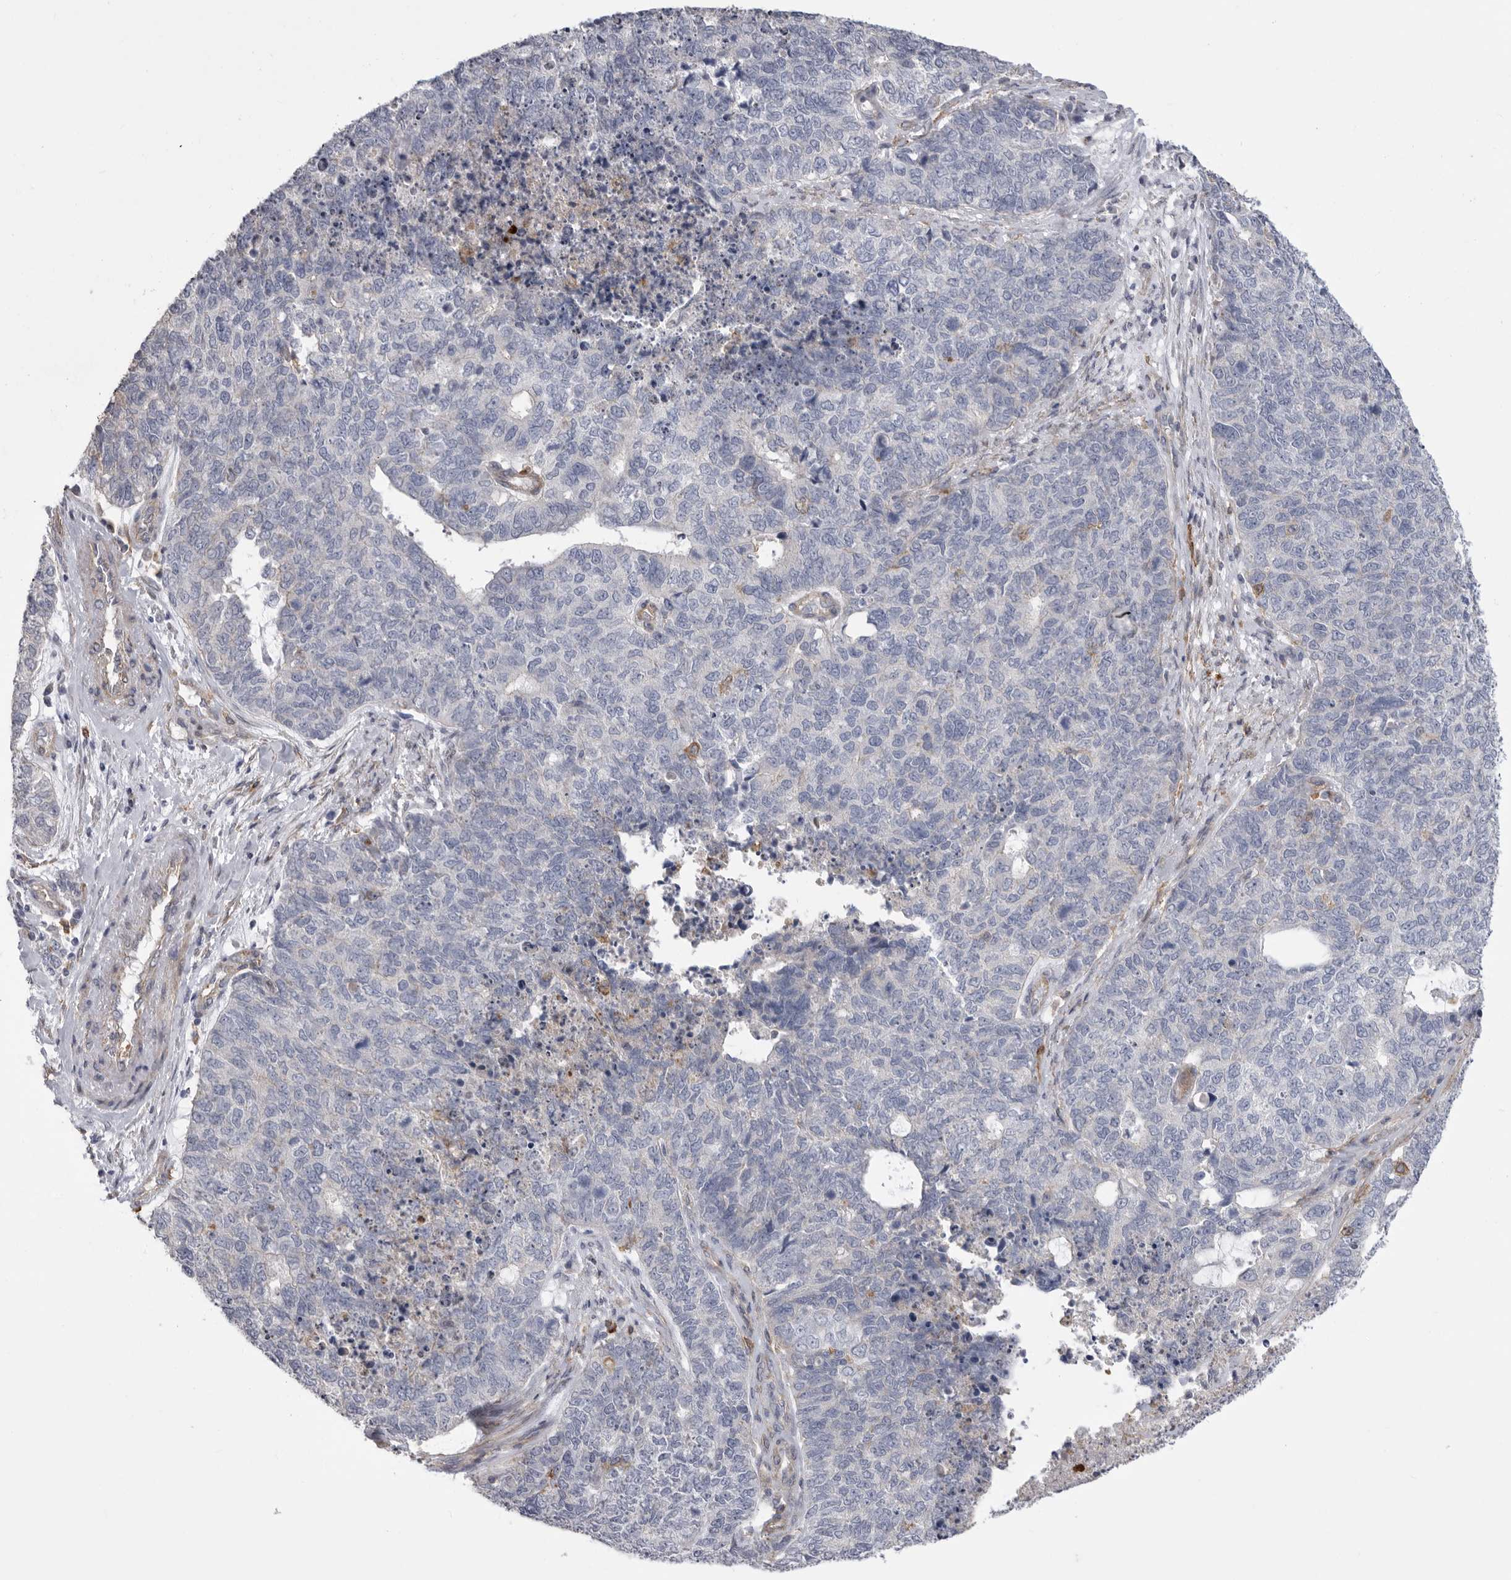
{"staining": {"intensity": "negative", "quantity": "none", "location": "none"}, "tissue": "cervical cancer", "cell_type": "Tumor cells", "image_type": "cancer", "snomed": [{"axis": "morphology", "description": "Squamous cell carcinoma, NOS"}, {"axis": "topography", "description": "Cervix"}], "caption": "Protein analysis of cervical squamous cell carcinoma displays no significant expression in tumor cells. The staining is performed using DAB (3,3'-diaminobenzidine) brown chromogen with nuclei counter-stained in using hematoxylin.", "gene": "SIGLEC10", "patient": {"sex": "female", "age": 63}}